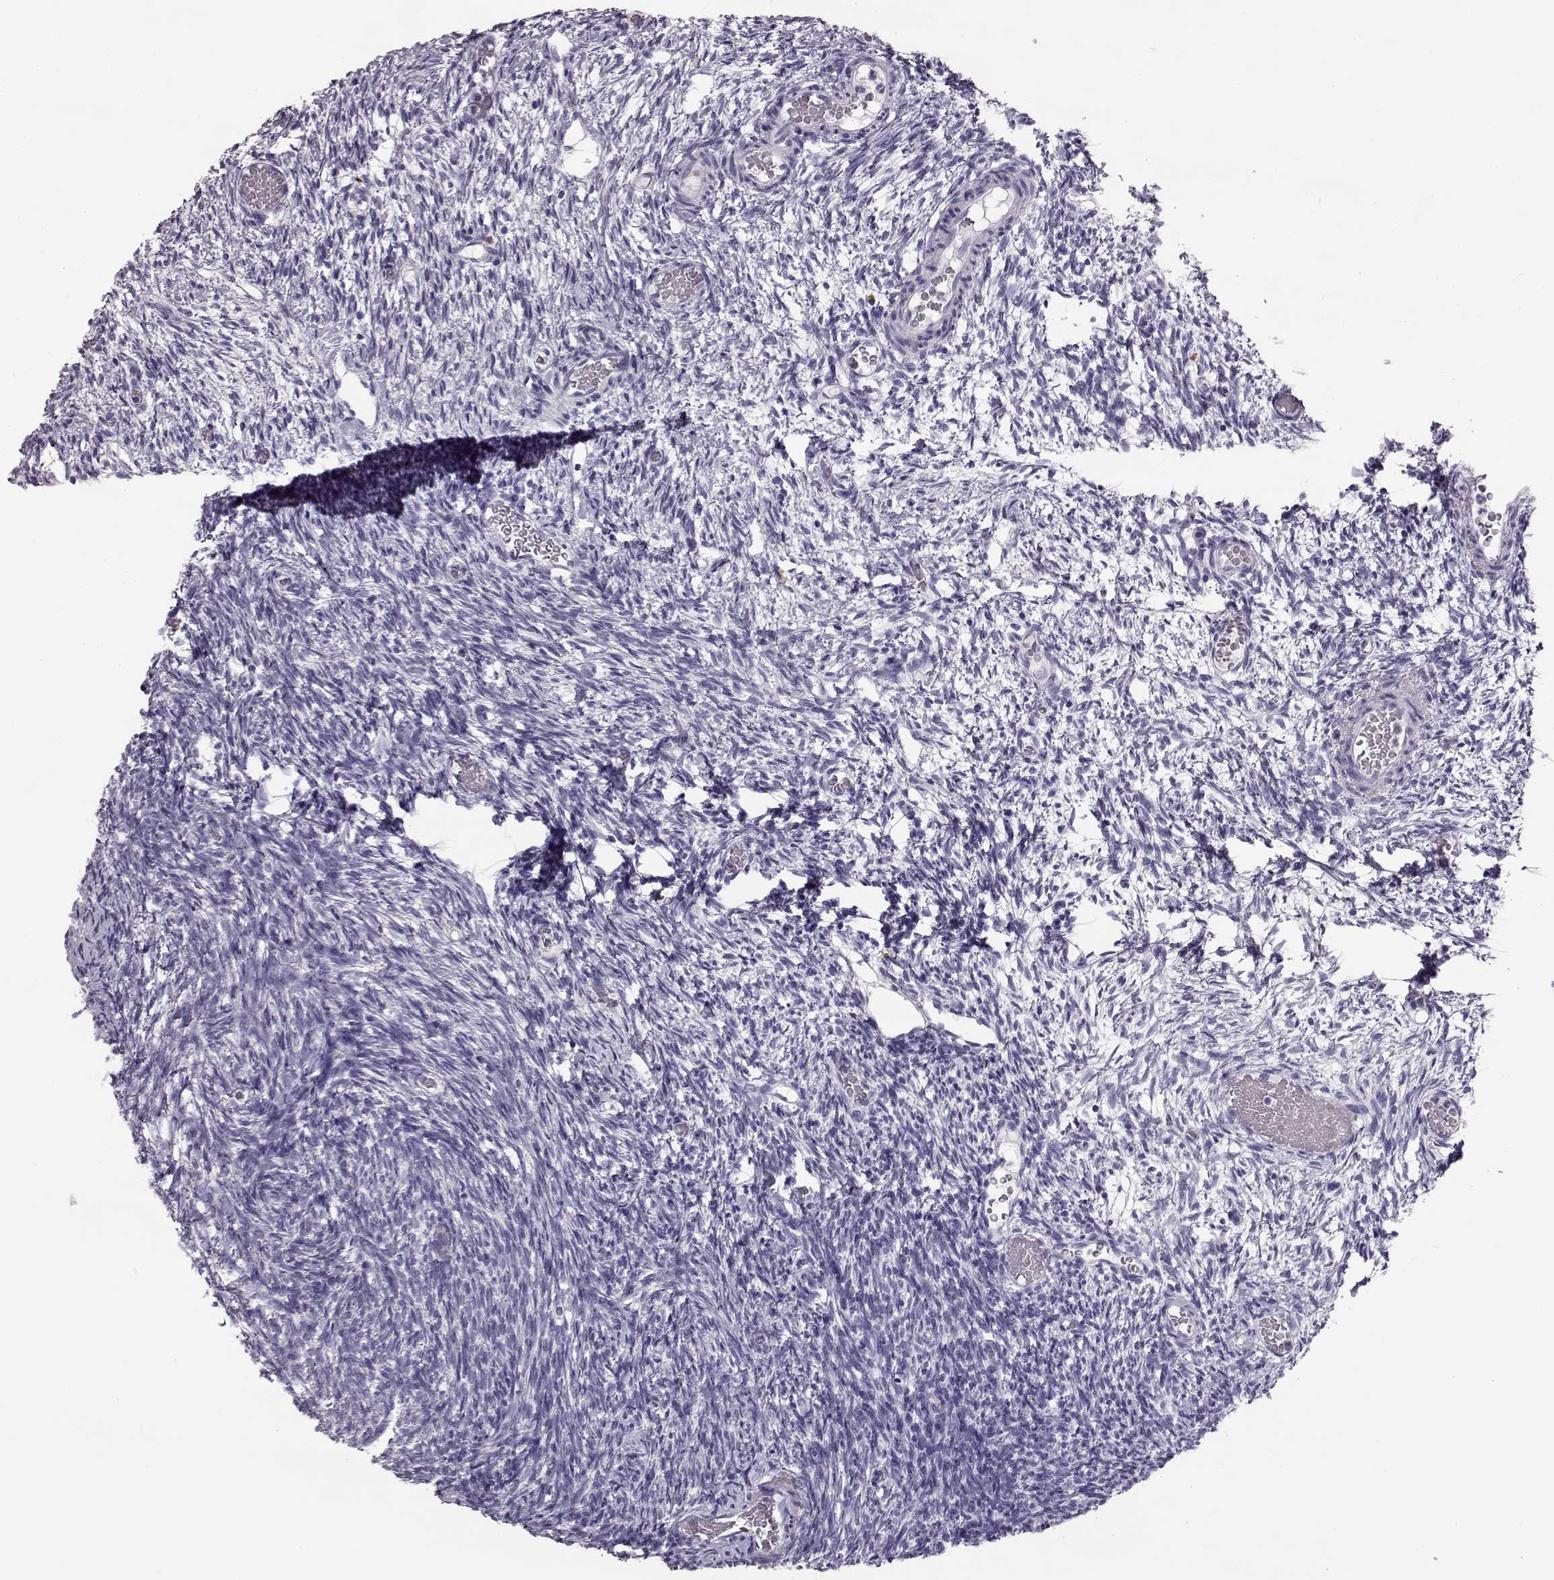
{"staining": {"intensity": "negative", "quantity": "none", "location": "none"}, "tissue": "ovary", "cell_type": "Follicle cells", "image_type": "normal", "snomed": [{"axis": "morphology", "description": "Normal tissue, NOS"}, {"axis": "topography", "description": "Ovary"}], "caption": "High power microscopy photomicrograph of an IHC histopathology image of benign ovary, revealing no significant positivity in follicle cells.", "gene": "NPTXR", "patient": {"sex": "female", "age": 39}}